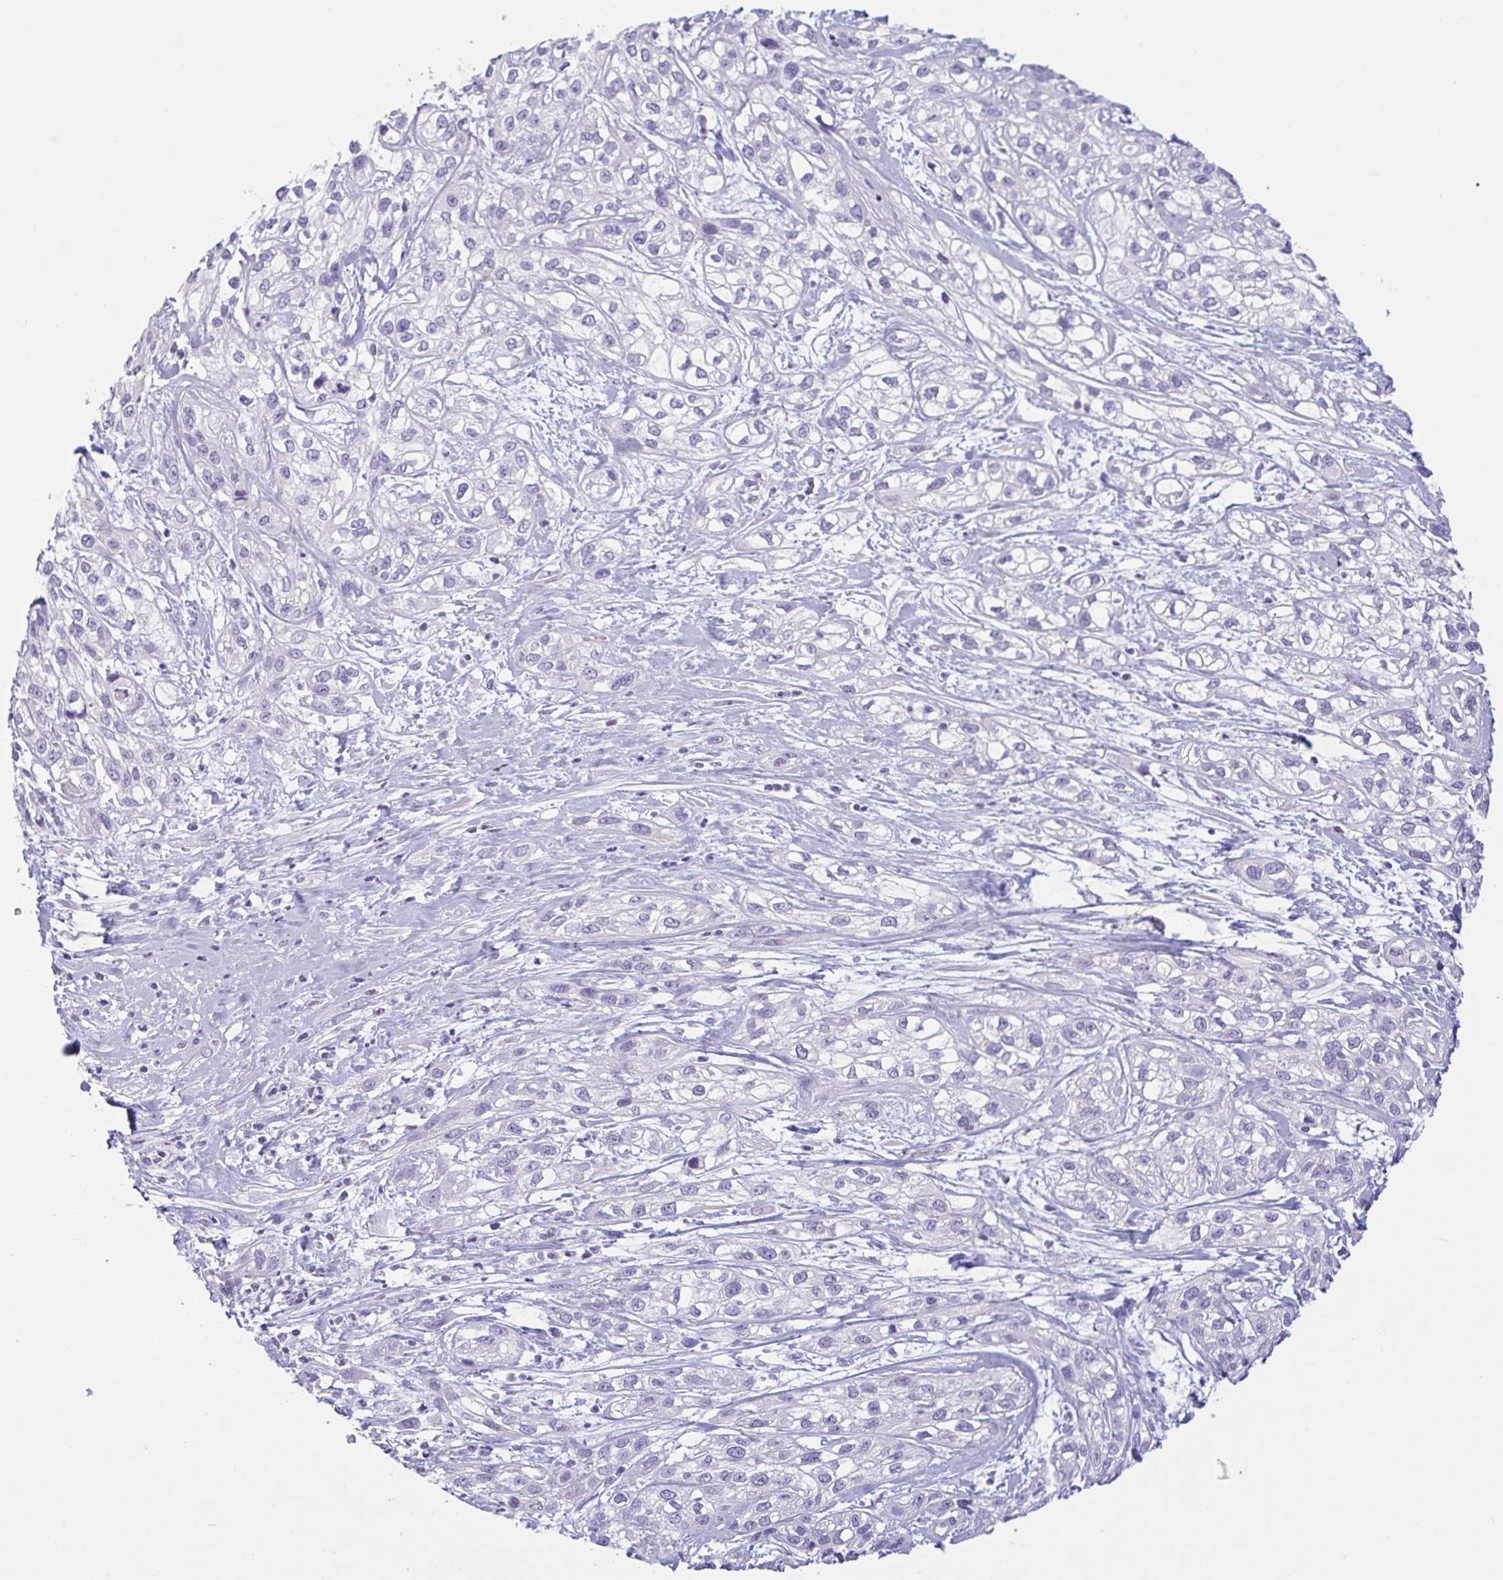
{"staining": {"intensity": "negative", "quantity": "none", "location": "none"}, "tissue": "skin cancer", "cell_type": "Tumor cells", "image_type": "cancer", "snomed": [{"axis": "morphology", "description": "Squamous cell carcinoma, NOS"}, {"axis": "topography", "description": "Skin"}], "caption": "Tumor cells show no significant protein positivity in skin squamous cell carcinoma.", "gene": "CTSE", "patient": {"sex": "male", "age": 82}}